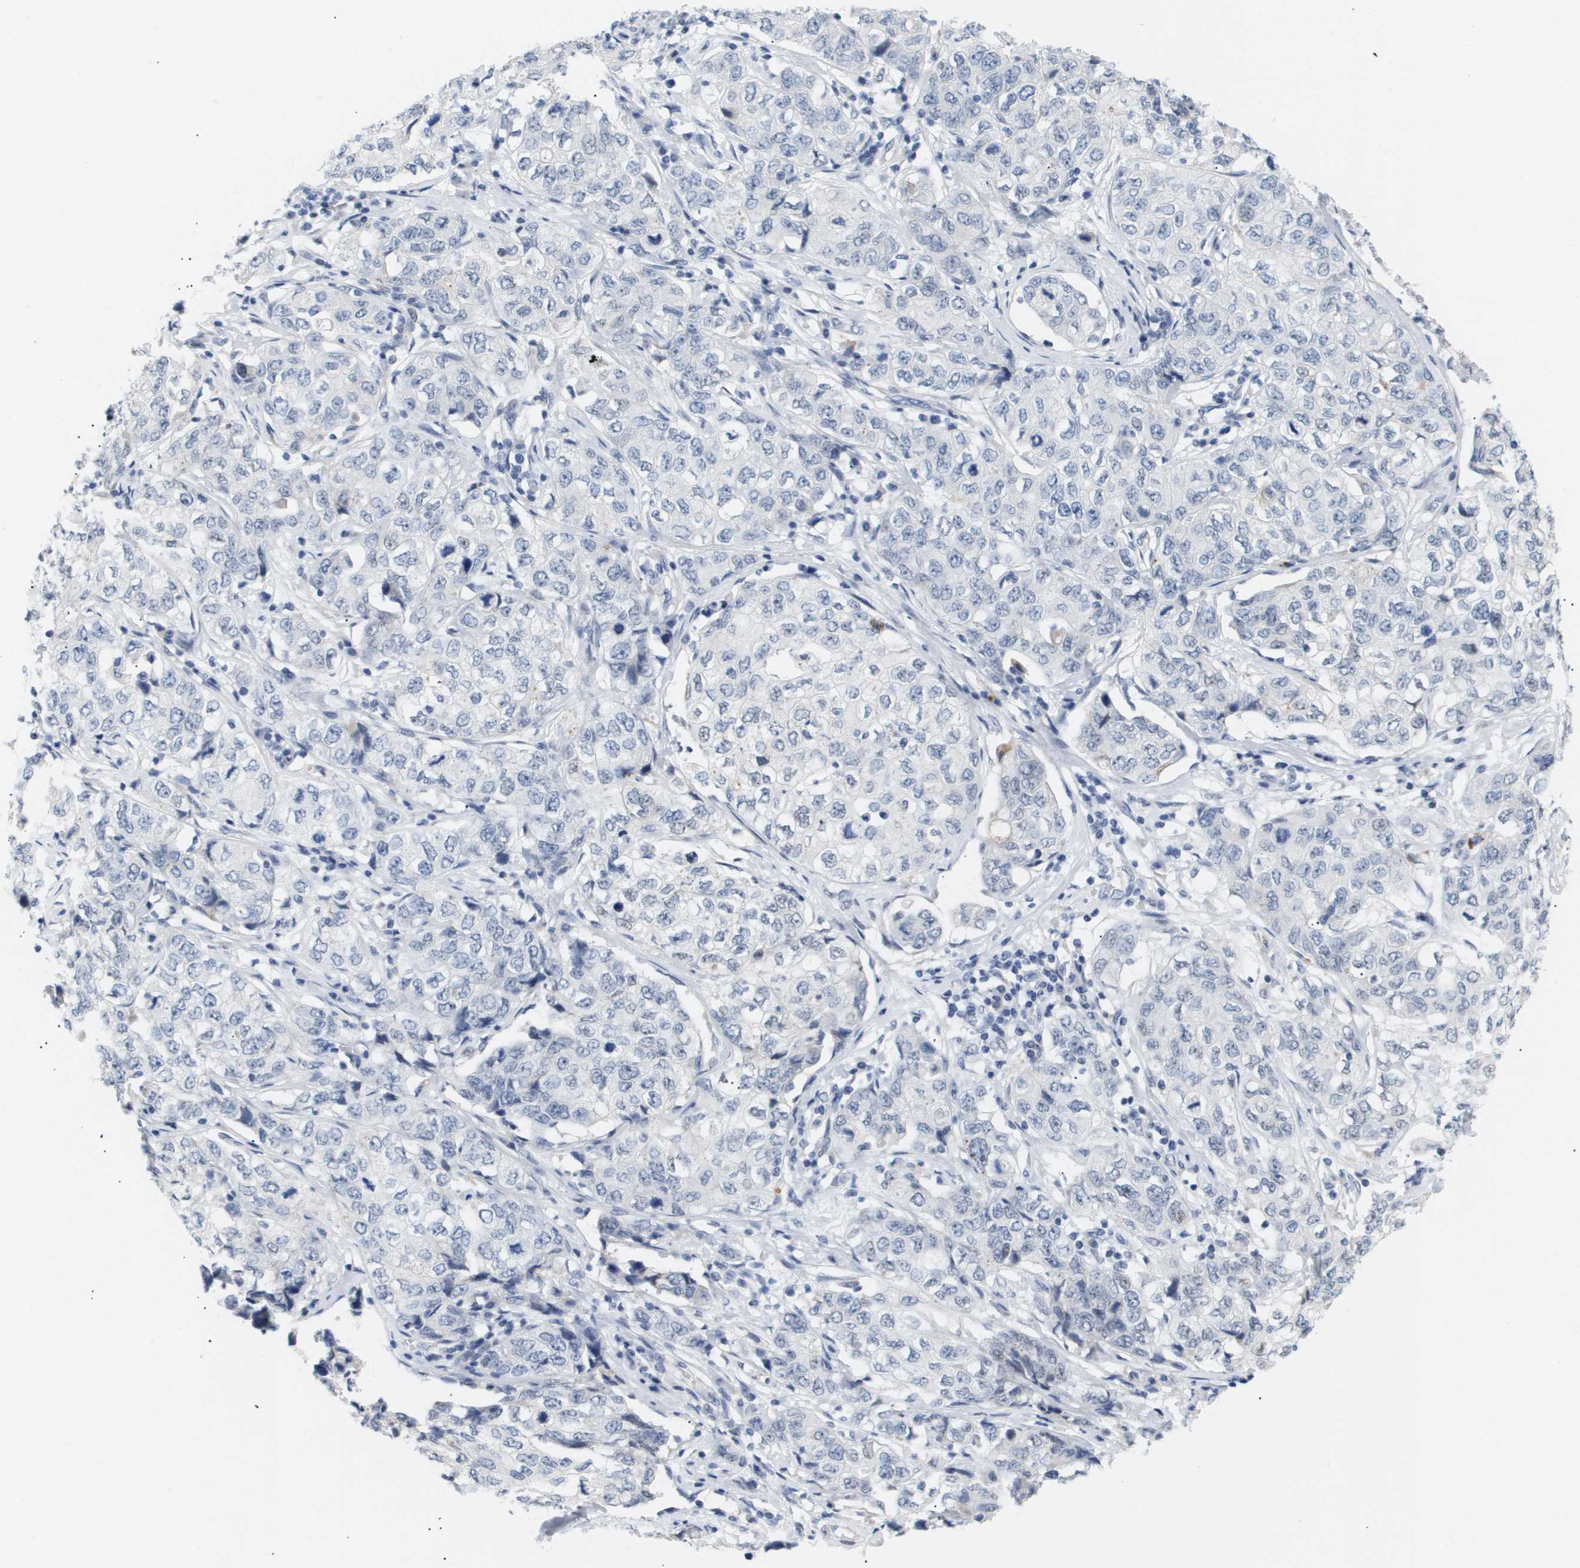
{"staining": {"intensity": "negative", "quantity": "none", "location": "none"}, "tissue": "stomach cancer", "cell_type": "Tumor cells", "image_type": "cancer", "snomed": [{"axis": "morphology", "description": "Adenocarcinoma, NOS"}, {"axis": "topography", "description": "Stomach"}], "caption": "Histopathology image shows no significant protein positivity in tumor cells of stomach cancer.", "gene": "PPARD", "patient": {"sex": "male", "age": 48}}